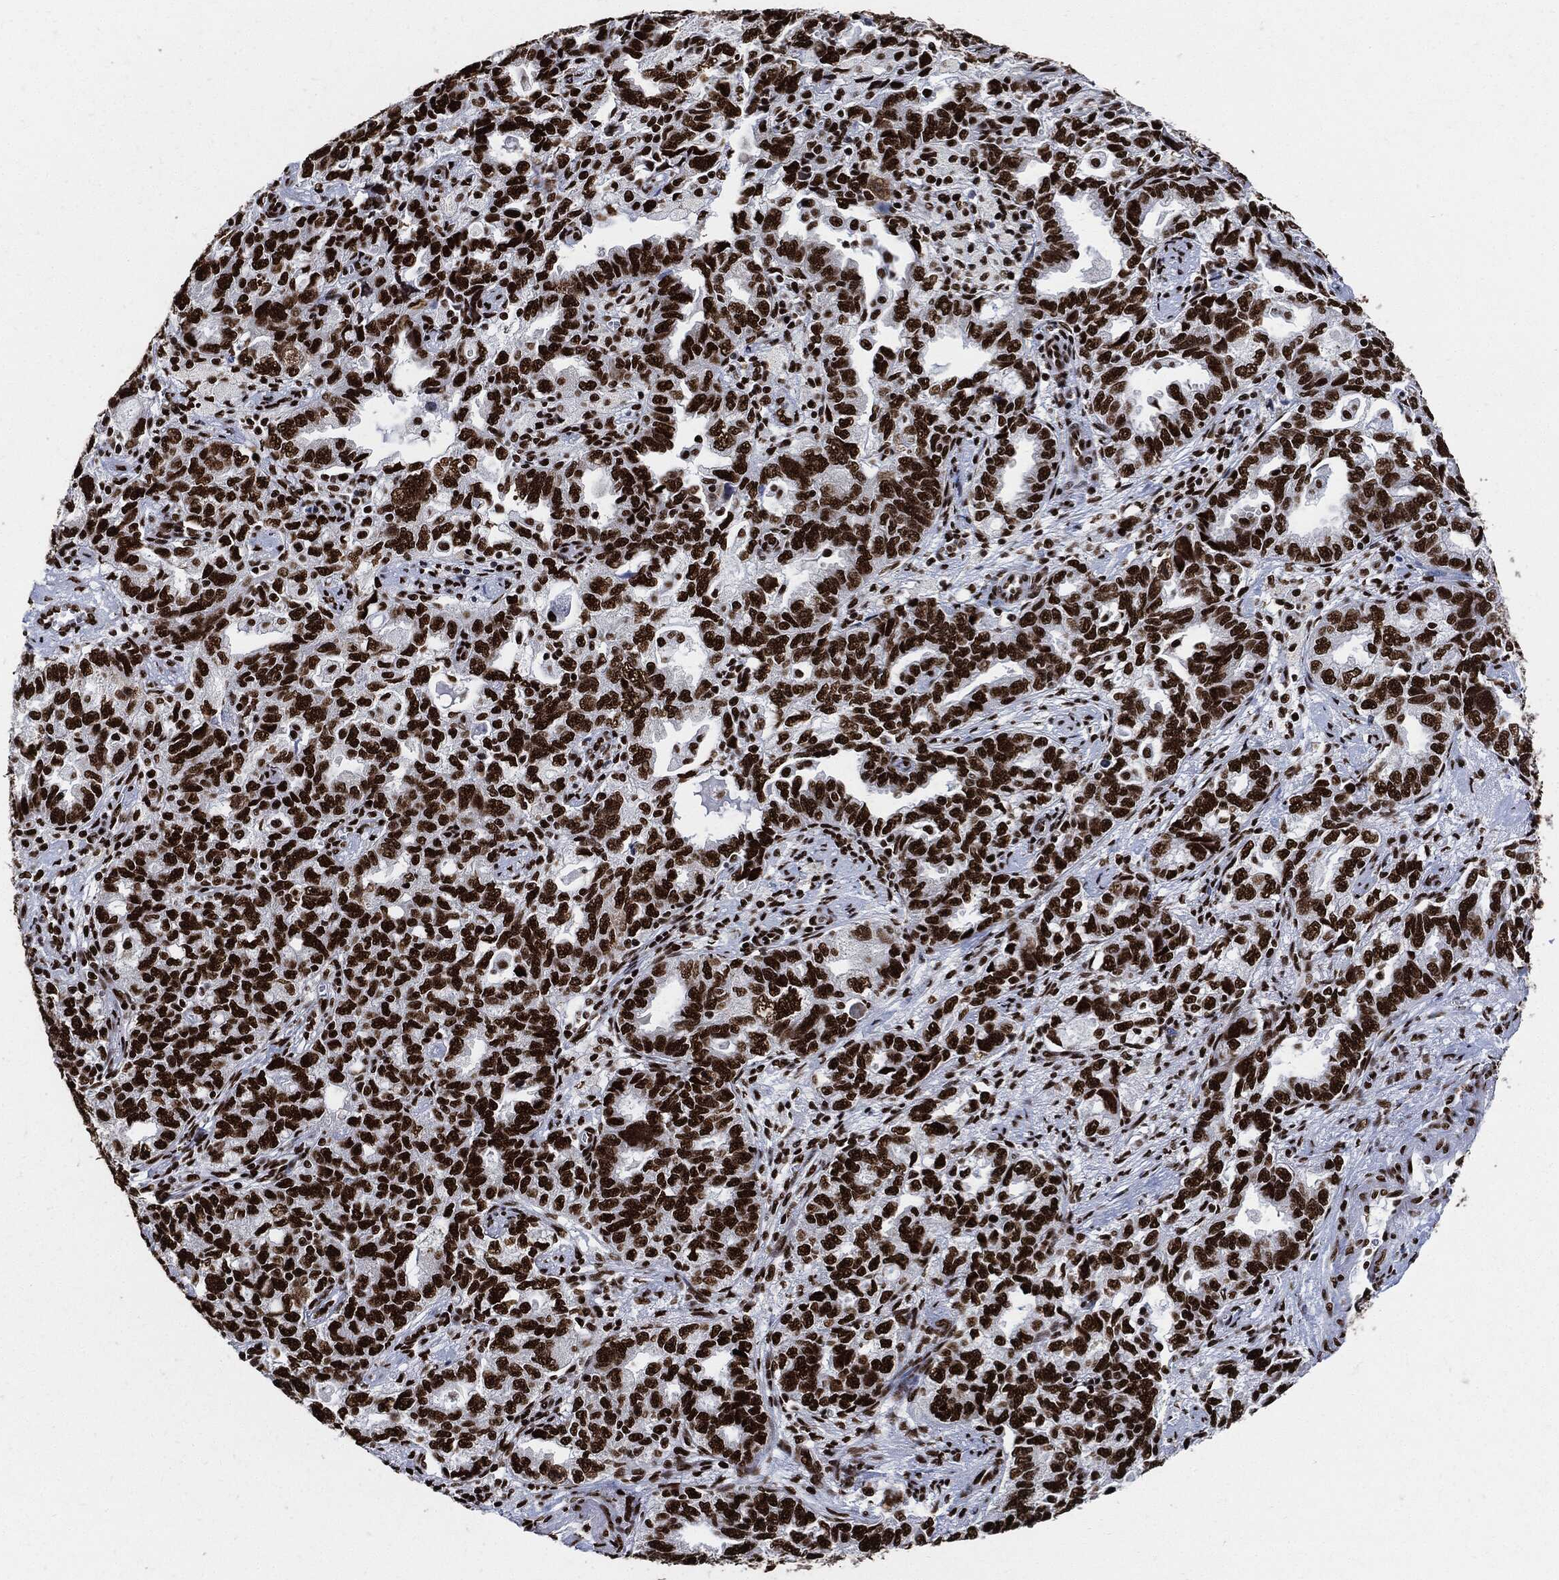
{"staining": {"intensity": "strong", "quantity": ">75%", "location": "nuclear"}, "tissue": "ovarian cancer", "cell_type": "Tumor cells", "image_type": "cancer", "snomed": [{"axis": "morphology", "description": "Cystadenocarcinoma, serous, NOS"}, {"axis": "topography", "description": "Ovary"}], "caption": "Tumor cells demonstrate high levels of strong nuclear positivity in about >75% of cells in ovarian cancer (serous cystadenocarcinoma).", "gene": "RECQL", "patient": {"sex": "female", "age": 51}}